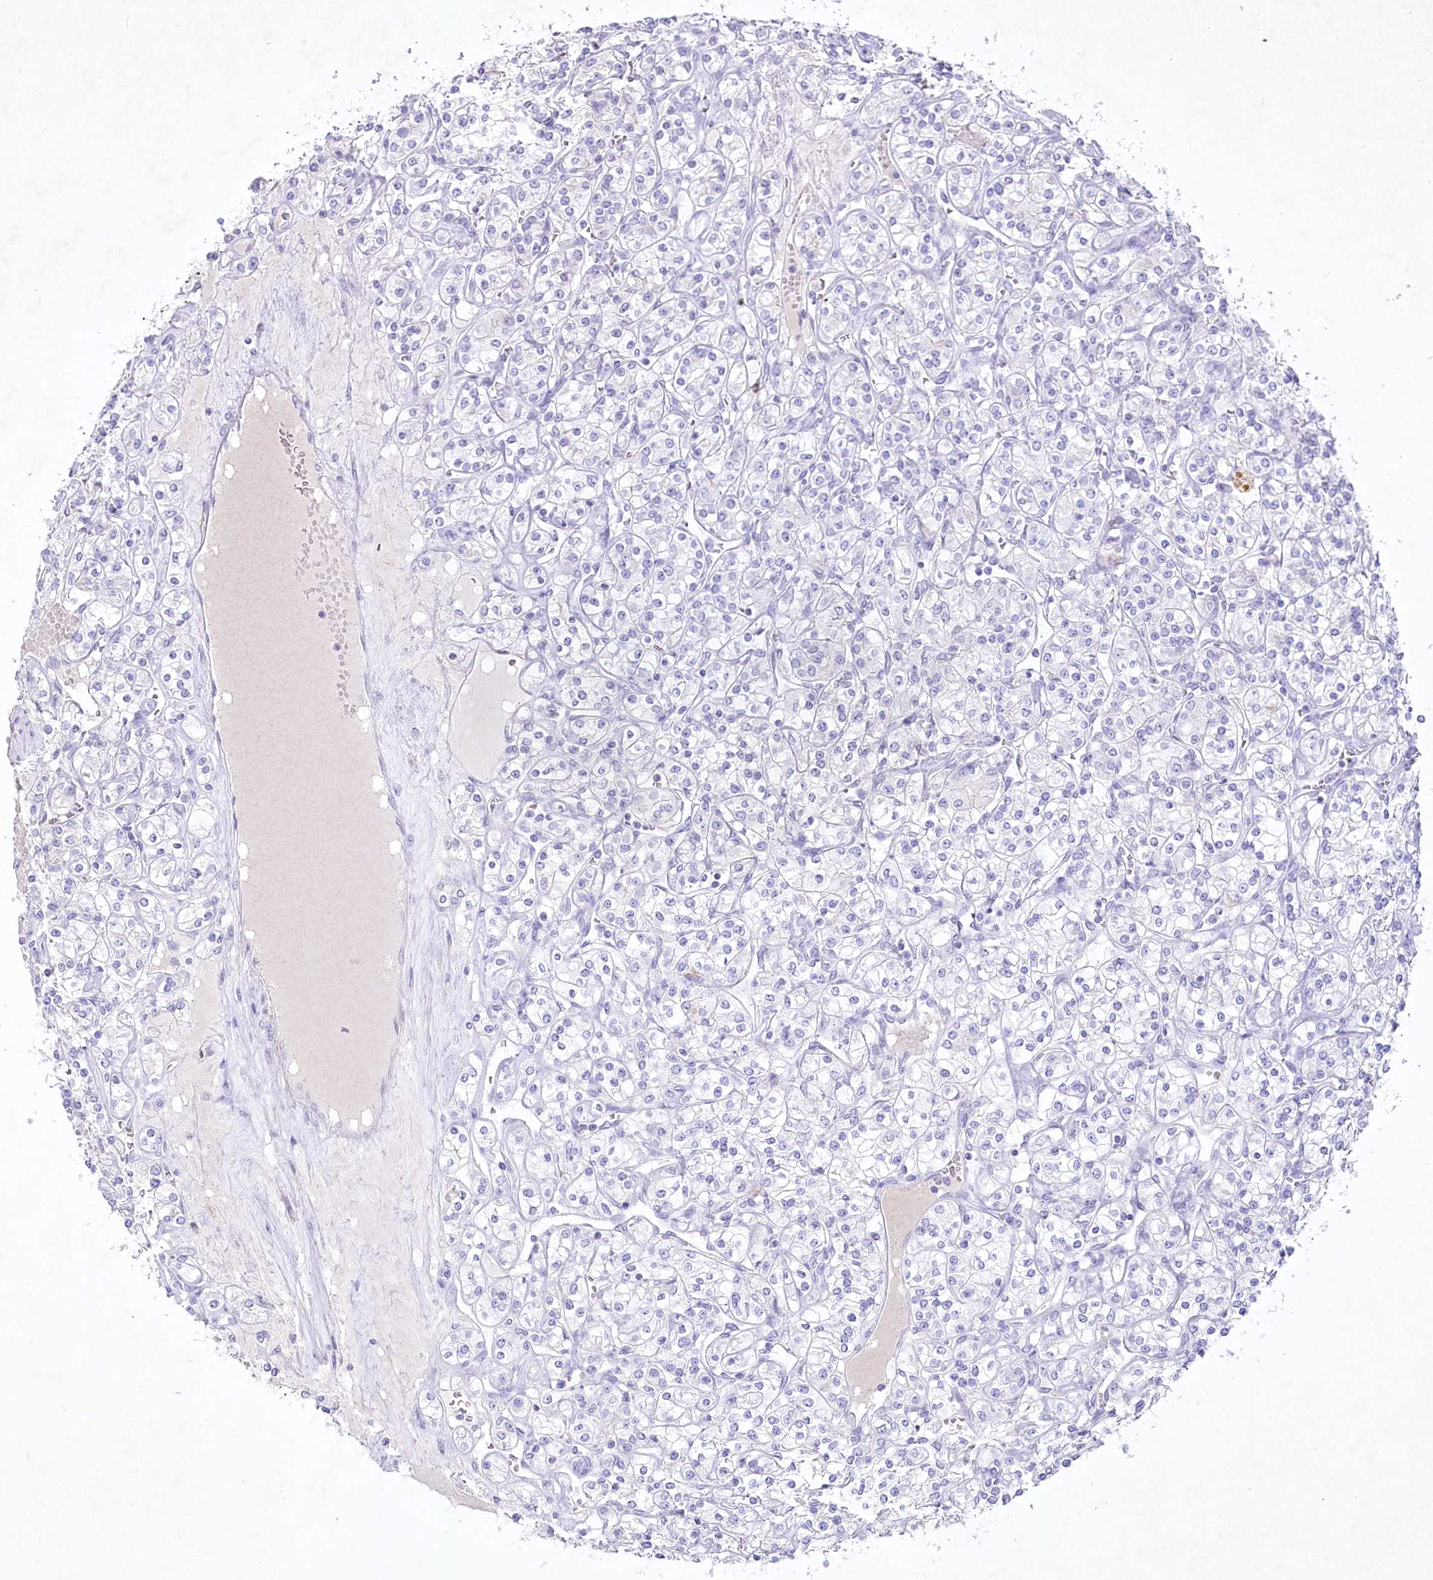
{"staining": {"intensity": "negative", "quantity": "none", "location": "none"}, "tissue": "renal cancer", "cell_type": "Tumor cells", "image_type": "cancer", "snomed": [{"axis": "morphology", "description": "Adenocarcinoma, NOS"}, {"axis": "topography", "description": "Kidney"}], "caption": "Tumor cells show no significant protein positivity in renal cancer (adenocarcinoma).", "gene": "MYOZ1", "patient": {"sex": "male", "age": 77}}